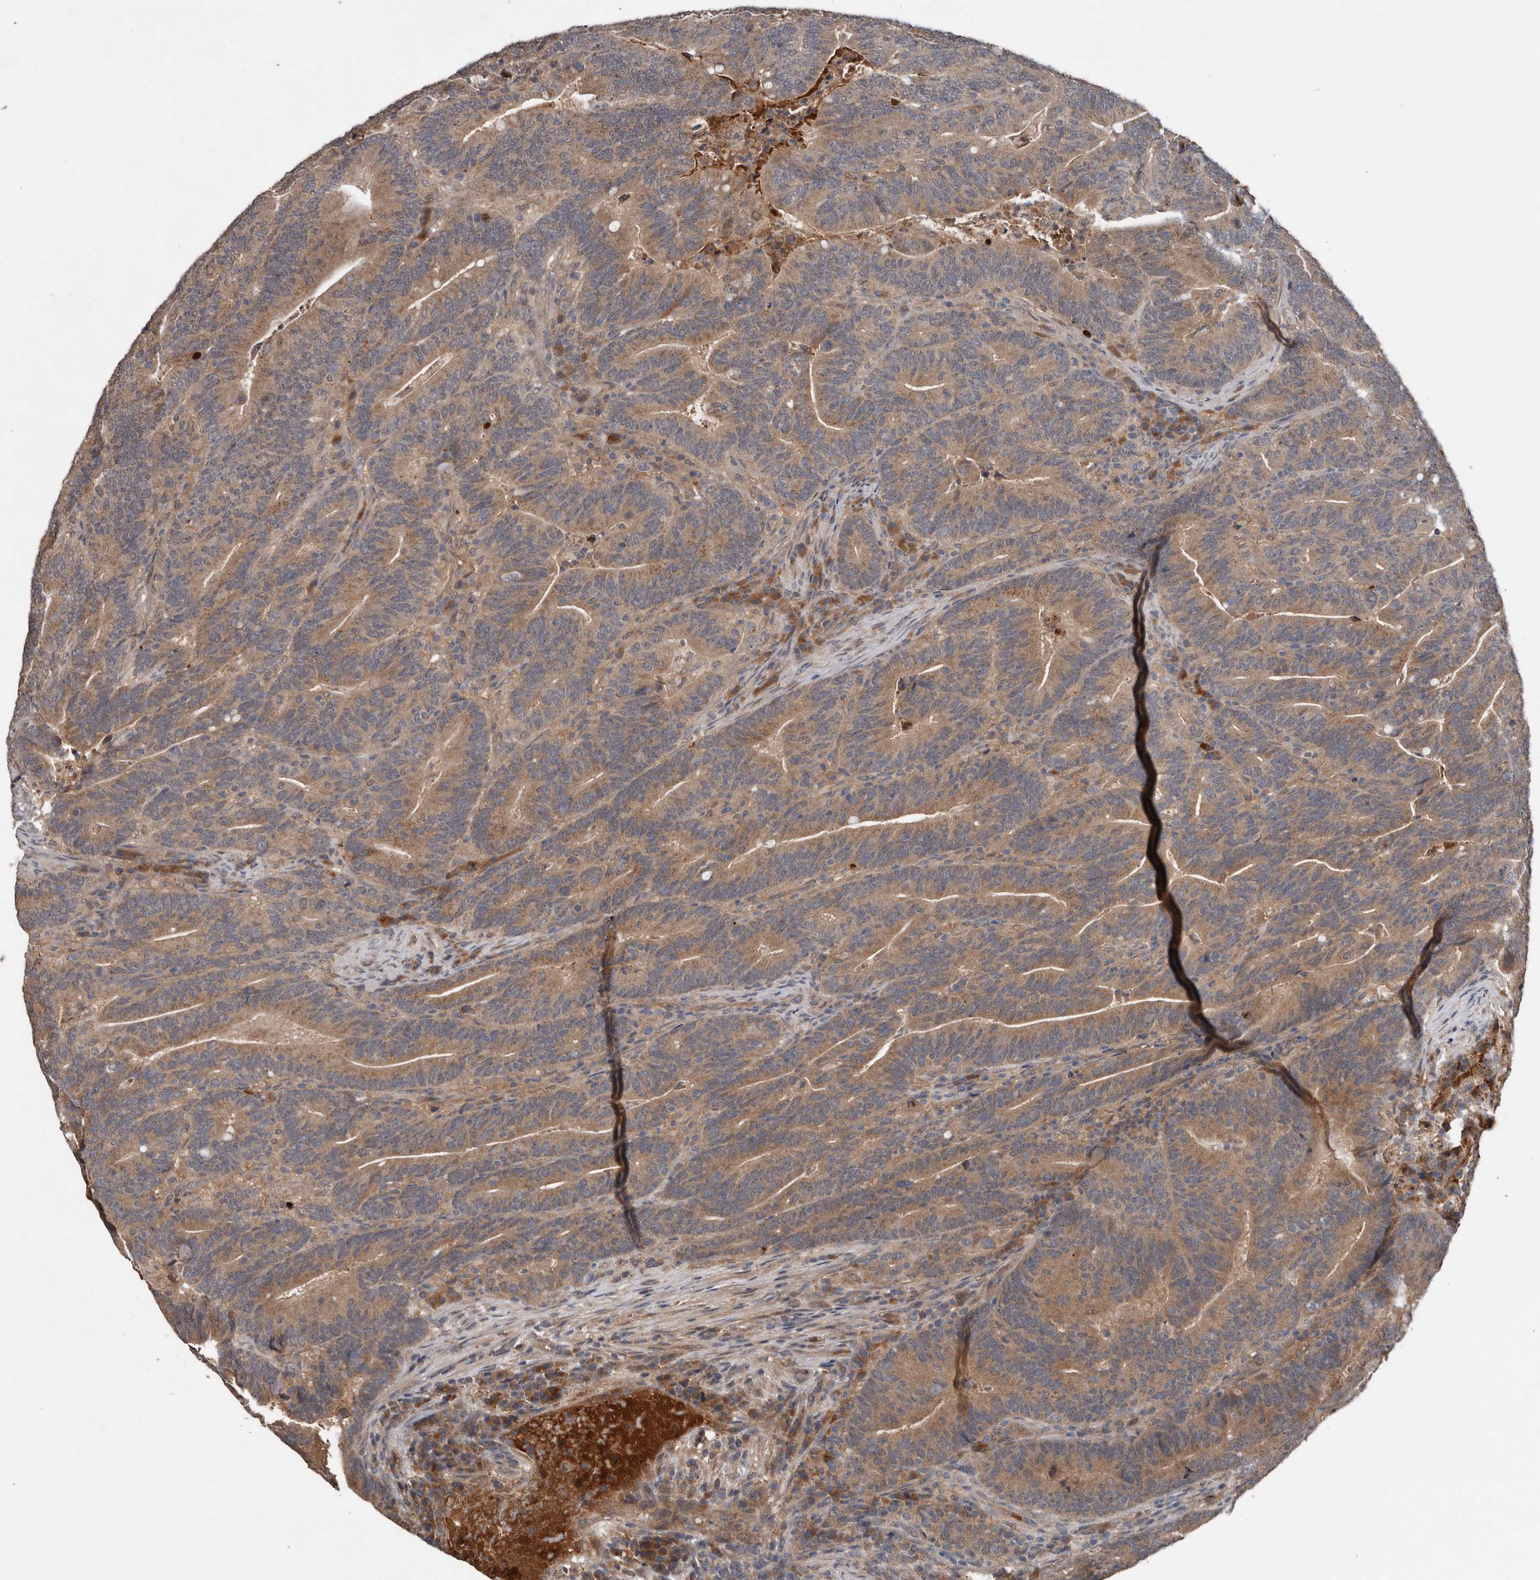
{"staining": {"intensity": "moderate", "quantity": ">75%", "location": "cytoplasmic/membranous"}, "tissue": "colorectal cancer", "cell_type": "Tumor cells", "image_type": "cancer", "snomed": [{"axis": "morphology", "description": "Adenocarcinoma, NOS"}, {"axis": "topography", "description": "Colon"}], "caption": "An IHC image of tumor tissue is shown. Protein staining in brown highlights moderate cytoplasmic/membranous positivity in colorectal adenocarcinoma within tumor cells. (DAB (3,3'-diaminobenzidine) = brown stain, brightfield microscopy at high magnification).", "gene": "DNAJB4", "patient": {"sex": "female", "age": 66}}